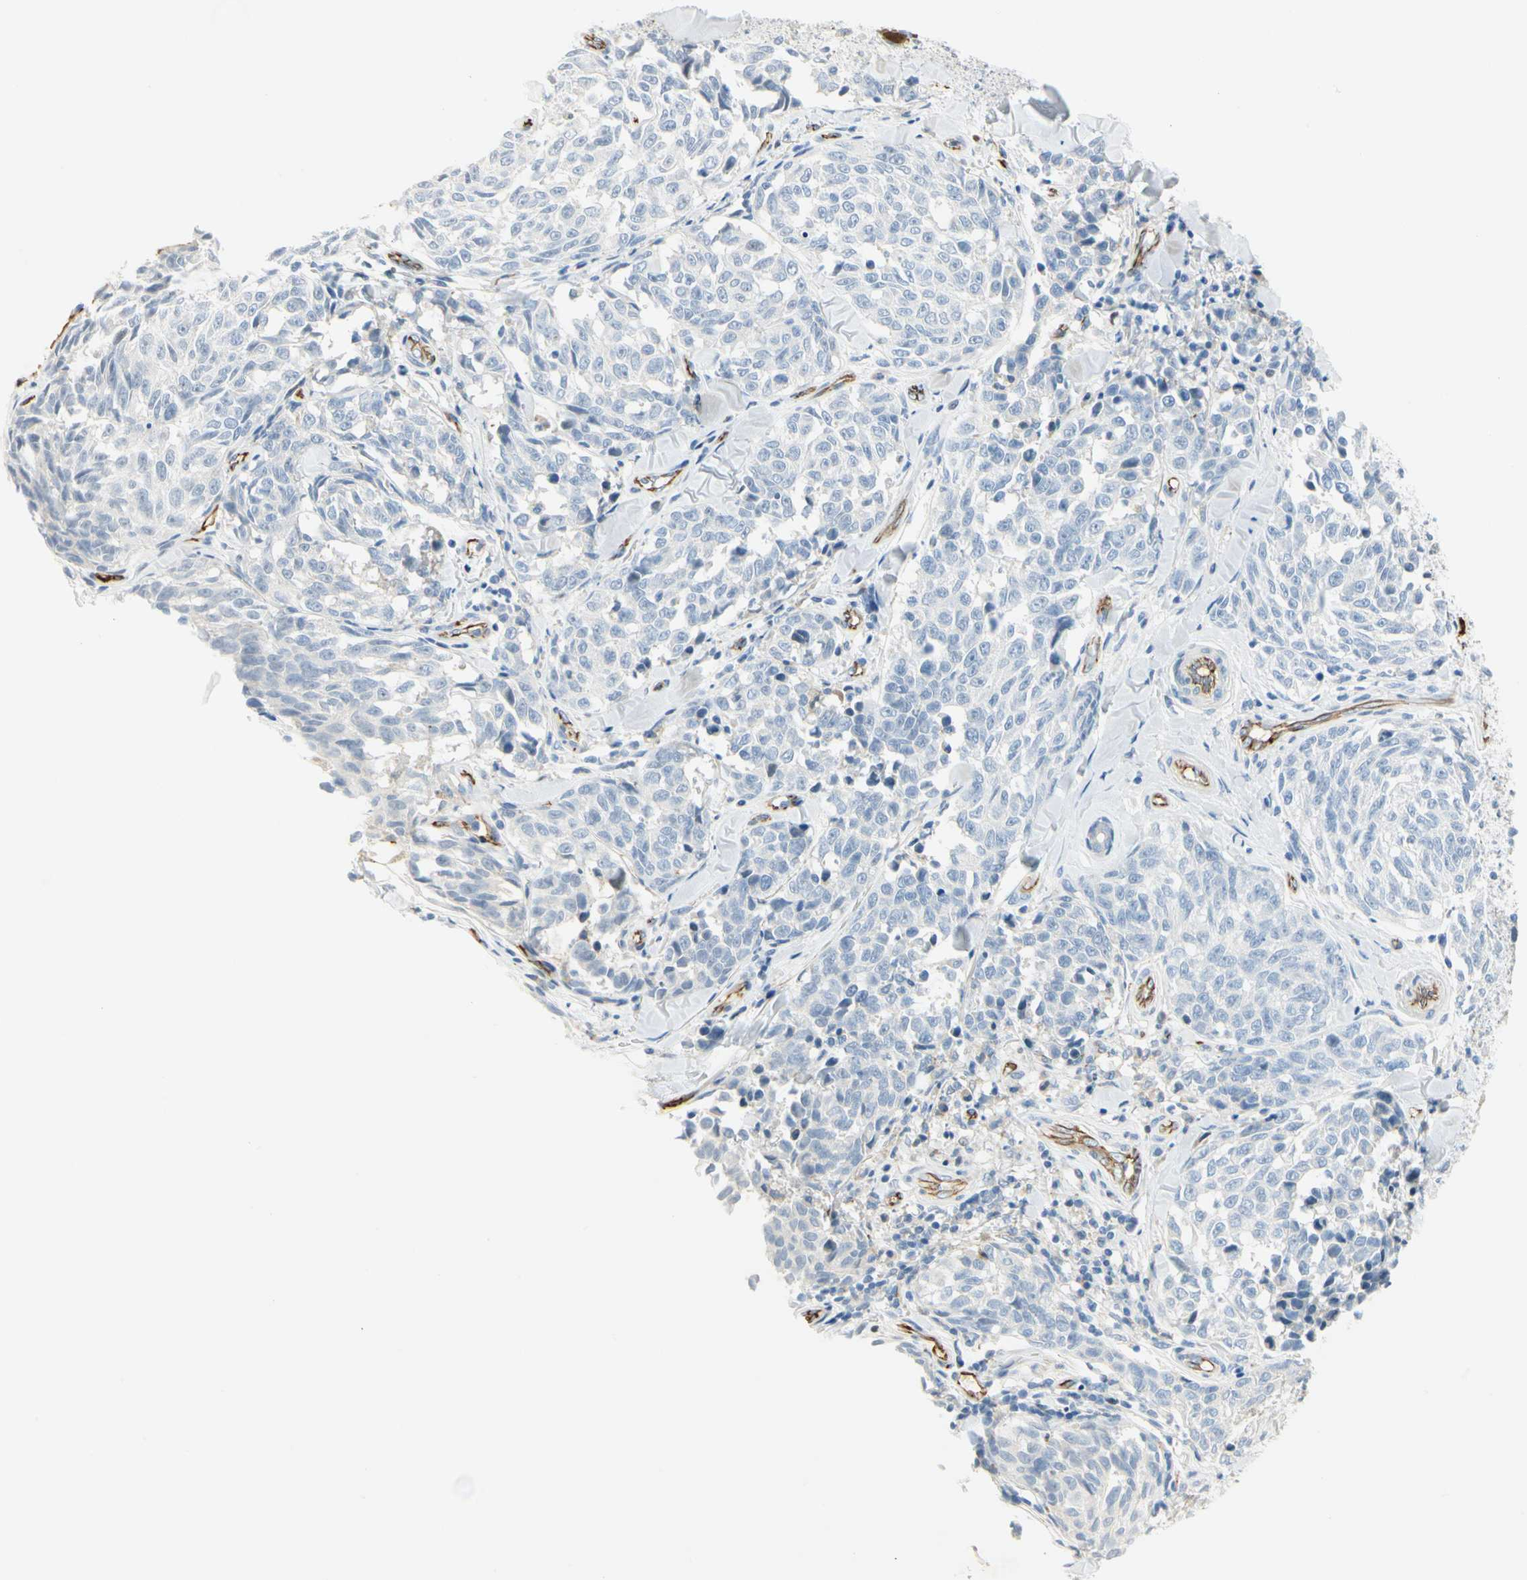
{"staining": {"intensity": "weak", "quantity": "<25%", "location": "cytoplasmic/membranous"}, "tissue": "melanoma", "cell_type": "Tumor cells", "image_type": "cancer", "snomed": [{"axis": "morphology", "description": "Malignant melanoma, NOS"}, {"axis": "topography", "description": "Skin"}], "caption": "Tumor cells are negative for brown protein staining in malignant melanoma.", "gene": "VPS9D1", "patient": {"sex": "female", "age": 64}}